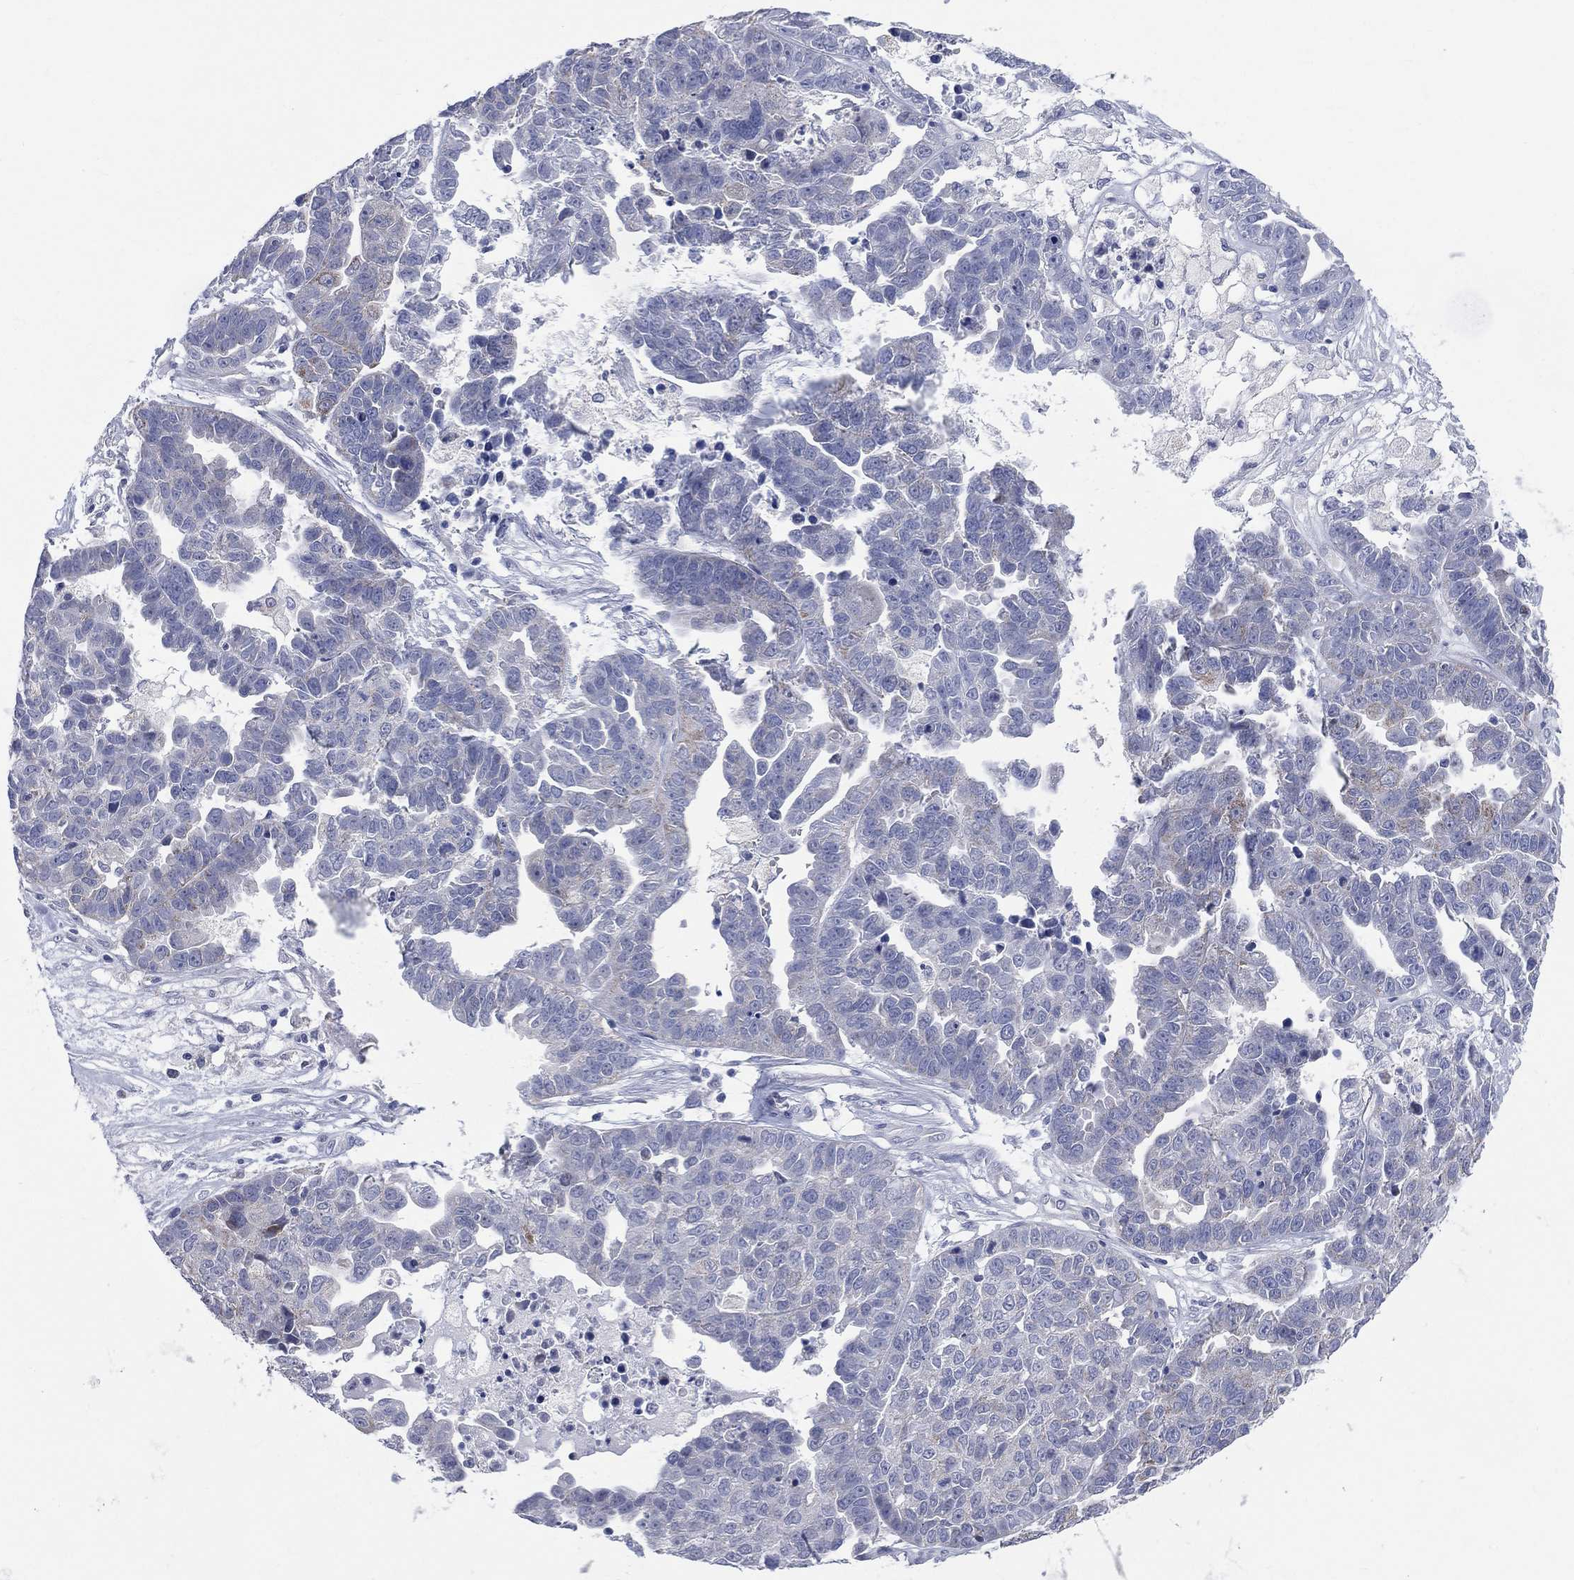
{"staining": {"intensity": "negative", "quantity": "none", "location": "none"}, "tissue": "ovarian cancer", "cell_type": "Tumor cells", "image_type": "cancer", "snomed": [{"axis": "morphology", "description": "Cystadenocarcinoma, serous, NOS"}, {"axis": "topography", "description": "Ovary"}], "caption": "This is an IHC histopathology image of ovarian serous cystadenocarcinoma. There is no expression in tumor cells.", "gene": "AKAP3", "patient": {"sex": "female", "age": 87}}